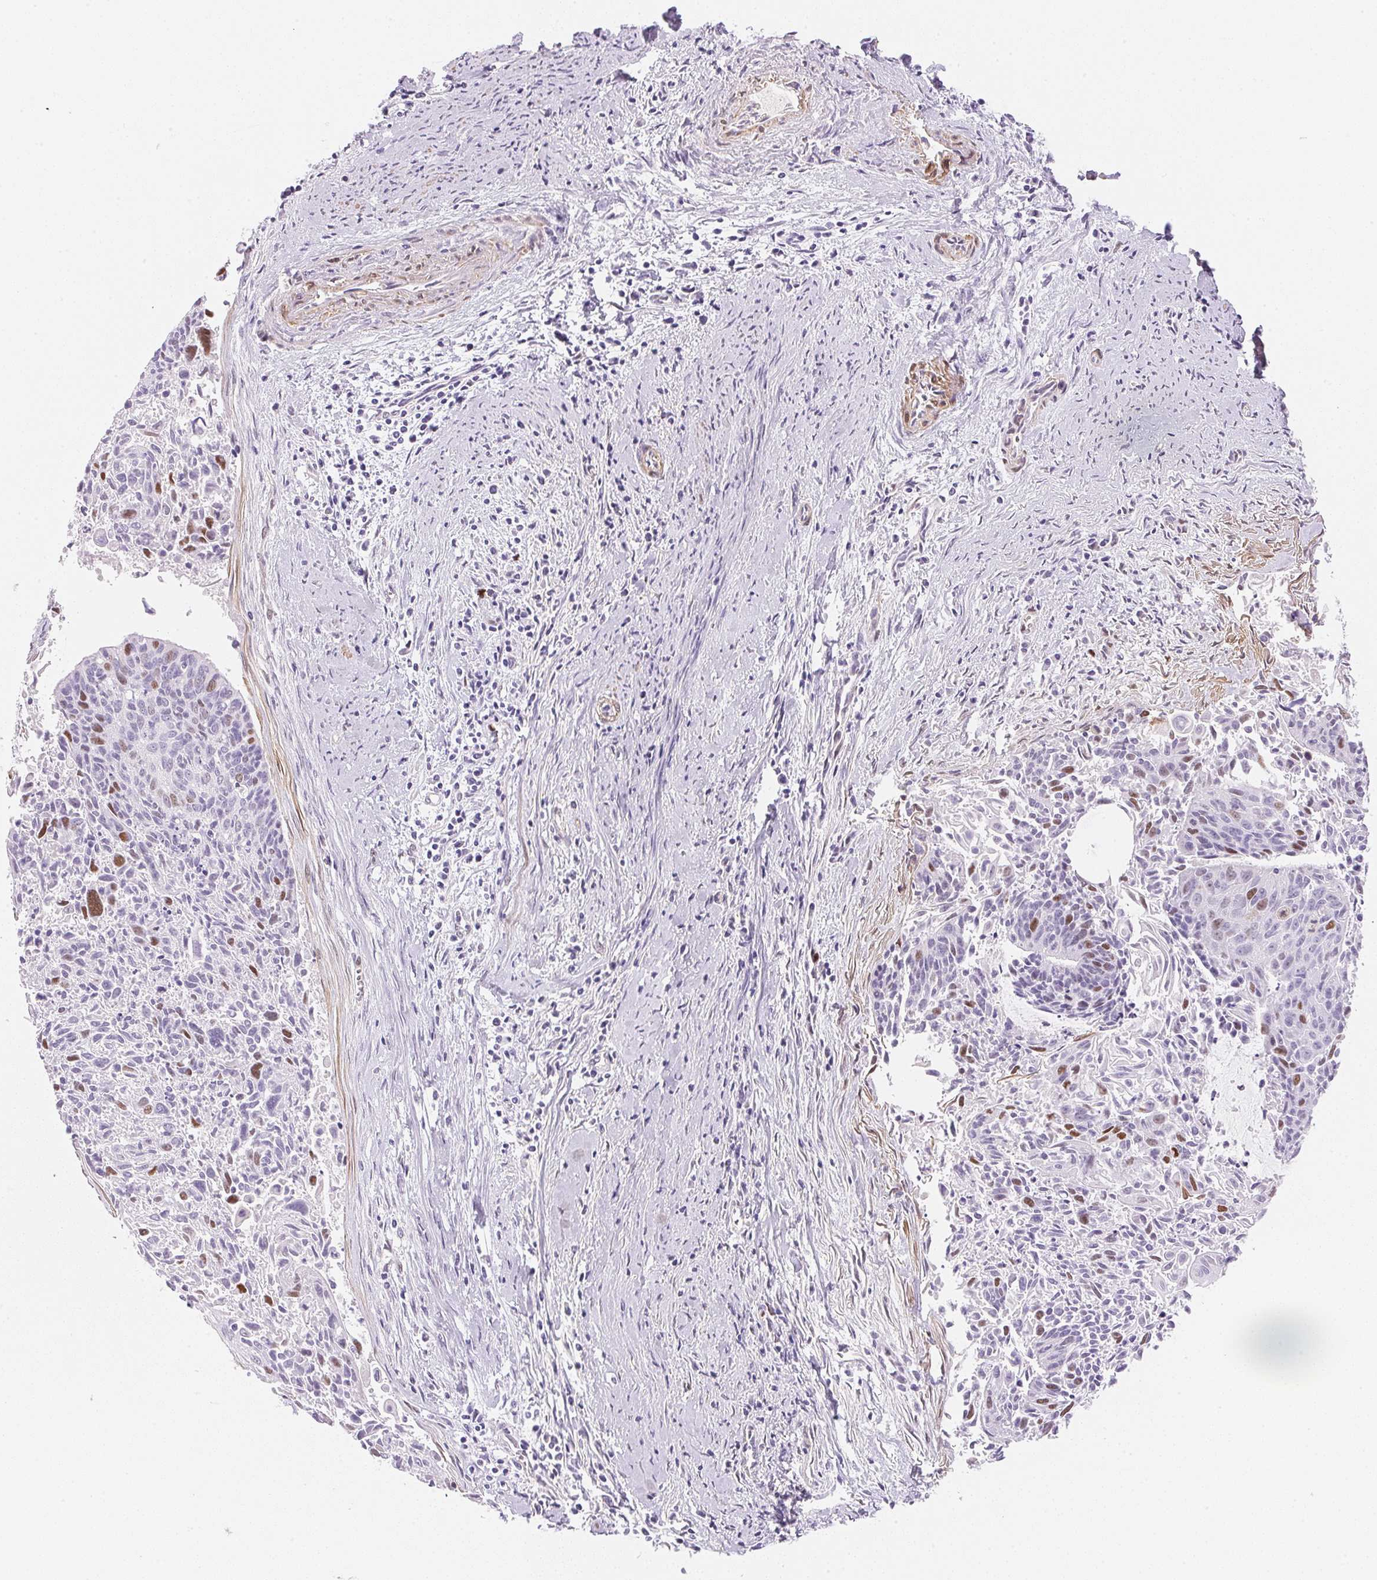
{"staining": {"intensity": "moderate", "quantity": "<25%", "location": "nuclear"}, "tissue": "cervical cancer", "cell_type": "Tumor cells", "image_type": "cancer", "snomed": [{"axis": "morphology", "description": "Squamous cell carcinoma, NOS"}, {"axis": "topography", "description": "Cervix"}], "caption": "The photomicrograph demonstrates a brown stain indicating the presence of a protein in the nuclear of tumor cells in cervical squamous cell carcinoma.", "gene": "SMTN", "patient": {"sex": "female", "age": 55}}